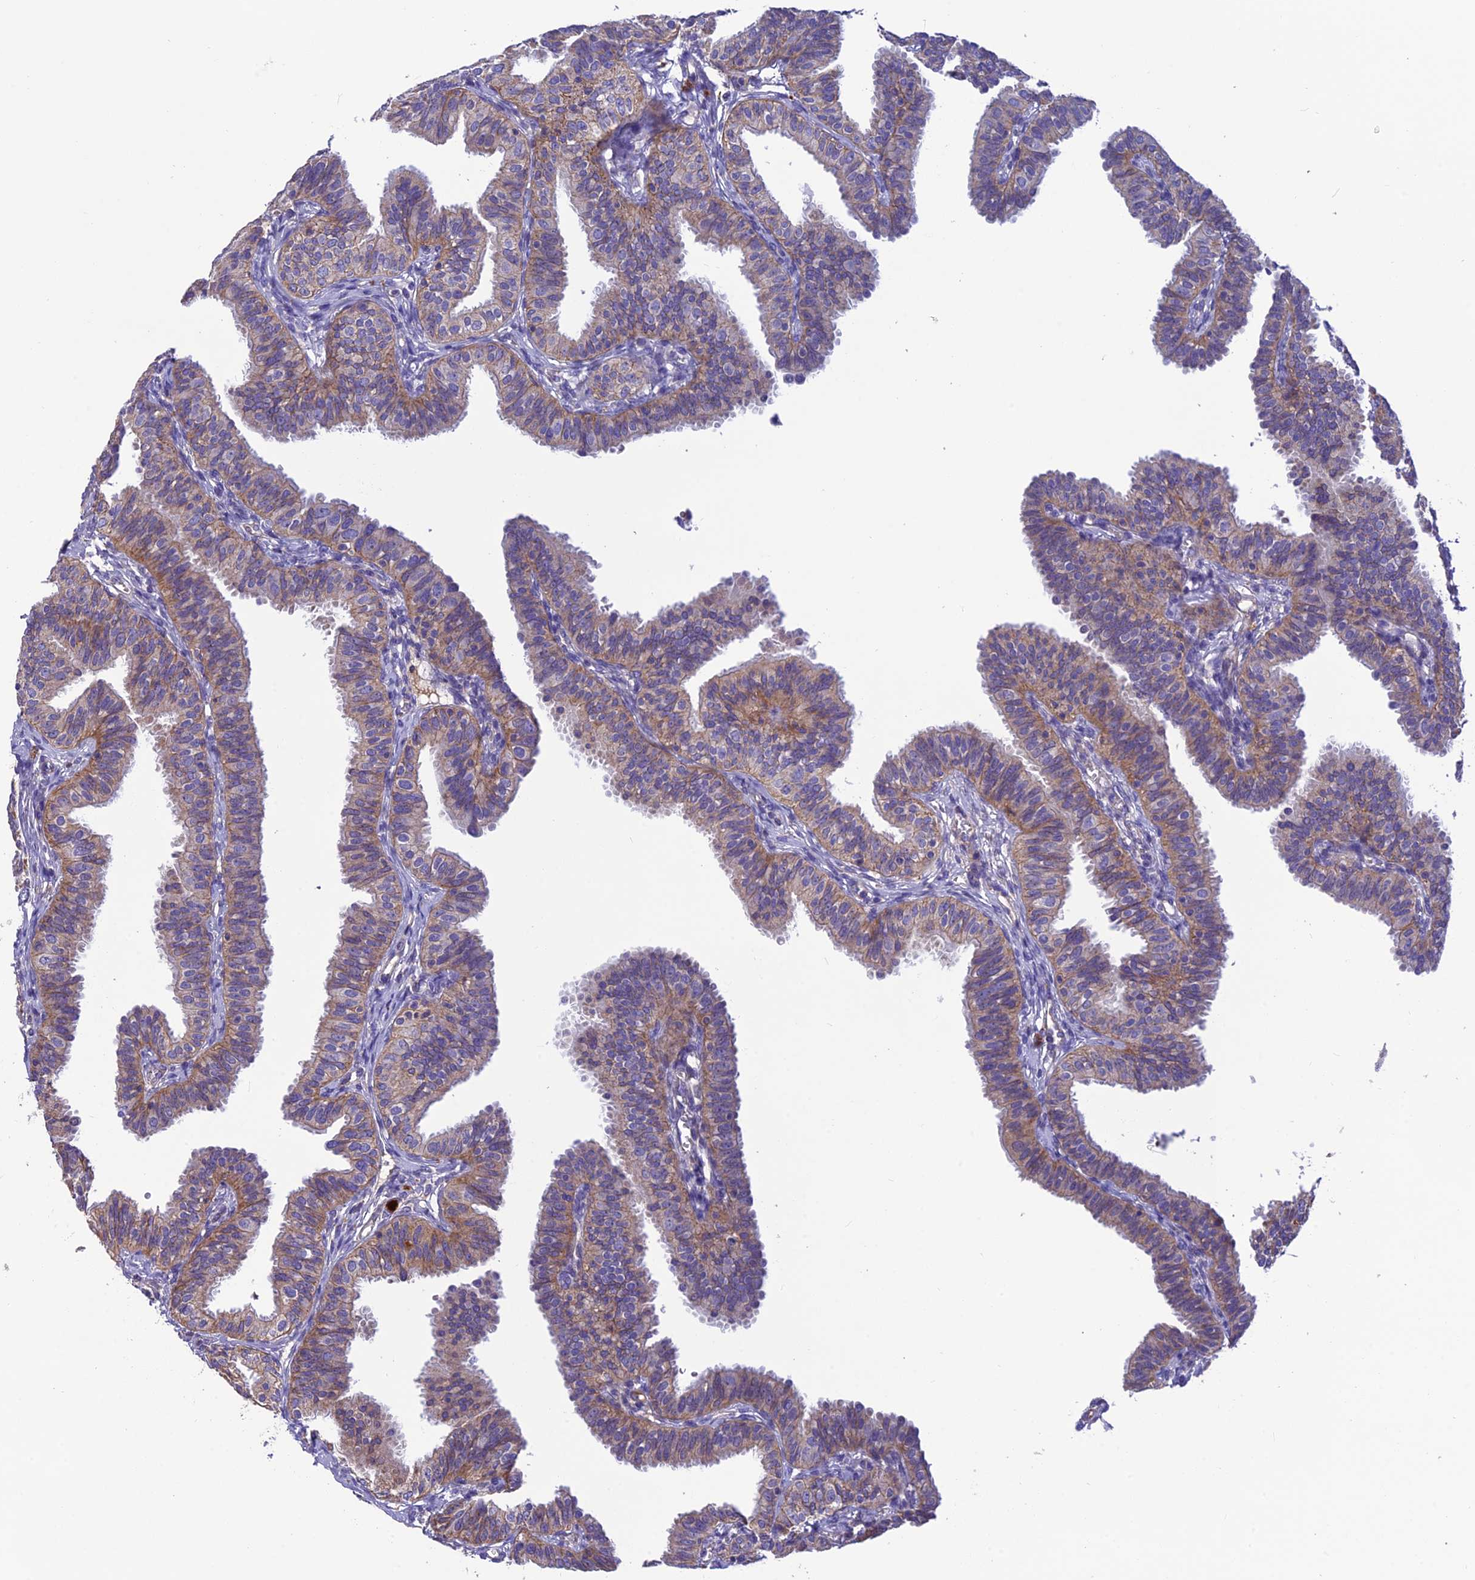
{"staining": {"intensity": "moderate", "quantity": "25%-75%", "location": "cytoplasmic/membranous"}, "tissue": "fallopian tube", "cell_type": "Glandular cells", "image_type": "normal", "snomed": [{"axis": "morphology", "description": "Normal tissue, NOS"}, {"axis": "topography", "description": "Fallopian tube"}], "caption": "Approximately 25%-75% of glandular cells in unremarkable fallopian tube show moderate cytoplasmic/membranous protein expression as visualized by brown immunohistochemical staining.", "gene": "PZP", "patient": {"sex": "female", "age": 35}}